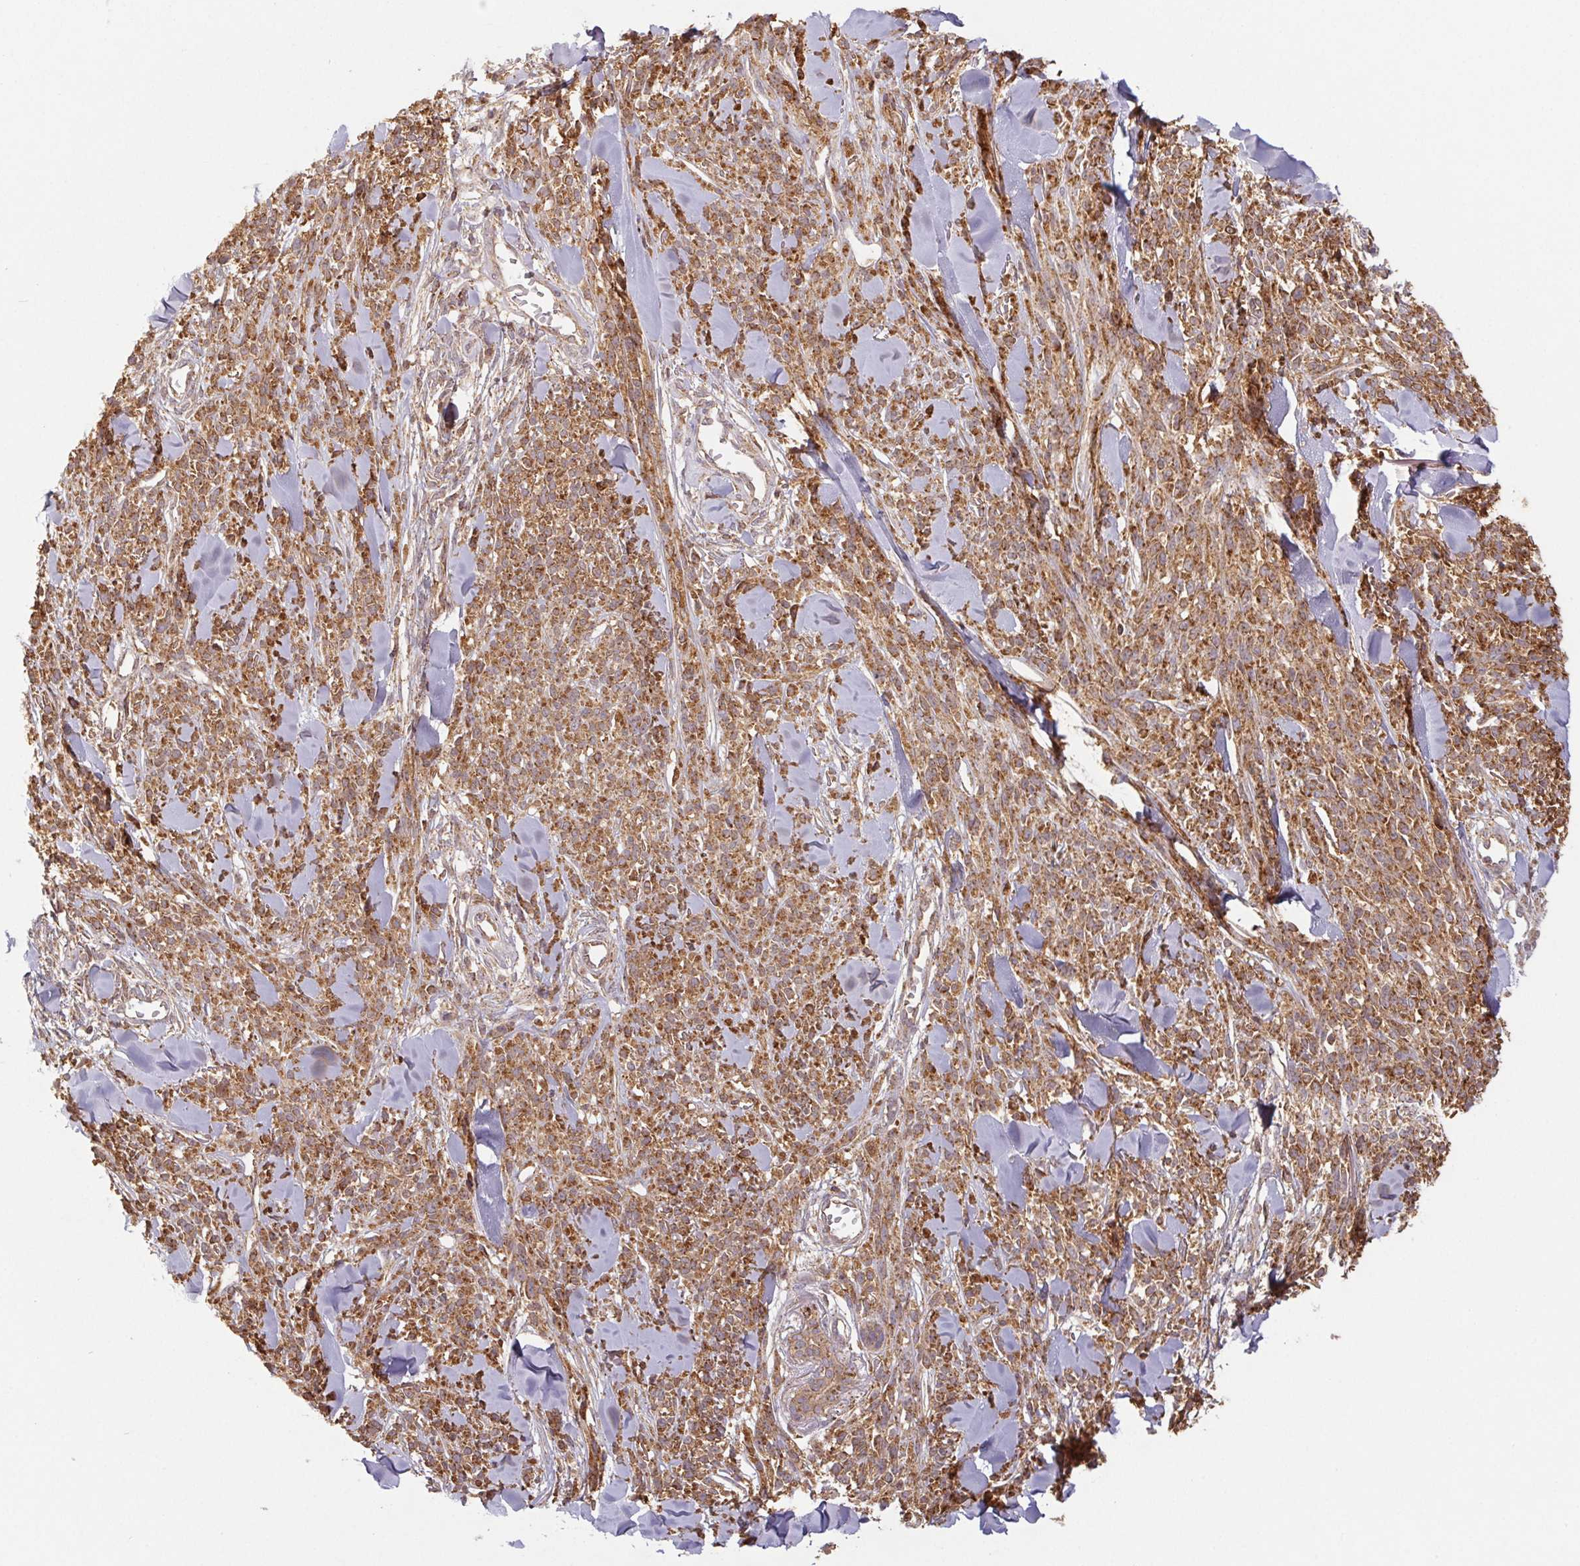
{"staining": {"intensity": "moderate", "quantity": ">75%", "location": "cytoplasmic/membranous"}, "tissue": "melanoma", "cell_type": "Tumor cells", "image_type": "cancer", "snomed": [{"axis": "morphology", "description": "Malignant melanoma, NOS"}, {"axis": "topography", "description": "Skin"}, {"axis": "topography", "description": "Skin of trunk"}], "caption": "A high-resolution photomicrograph shows immunohistochemistry (IHC) staining of melanoma, which displays moderate cytoplasmic/membranous positivity in approximately >75% of tumor cells. The staining was performed using DAB (3,3'-diaminobenzidine), with brown indicating positive protein expression. Nuclei are stained blue with hematoxylin.", "gene": "MTHFD1", "patient": {"sex": "male", "age": 74}}